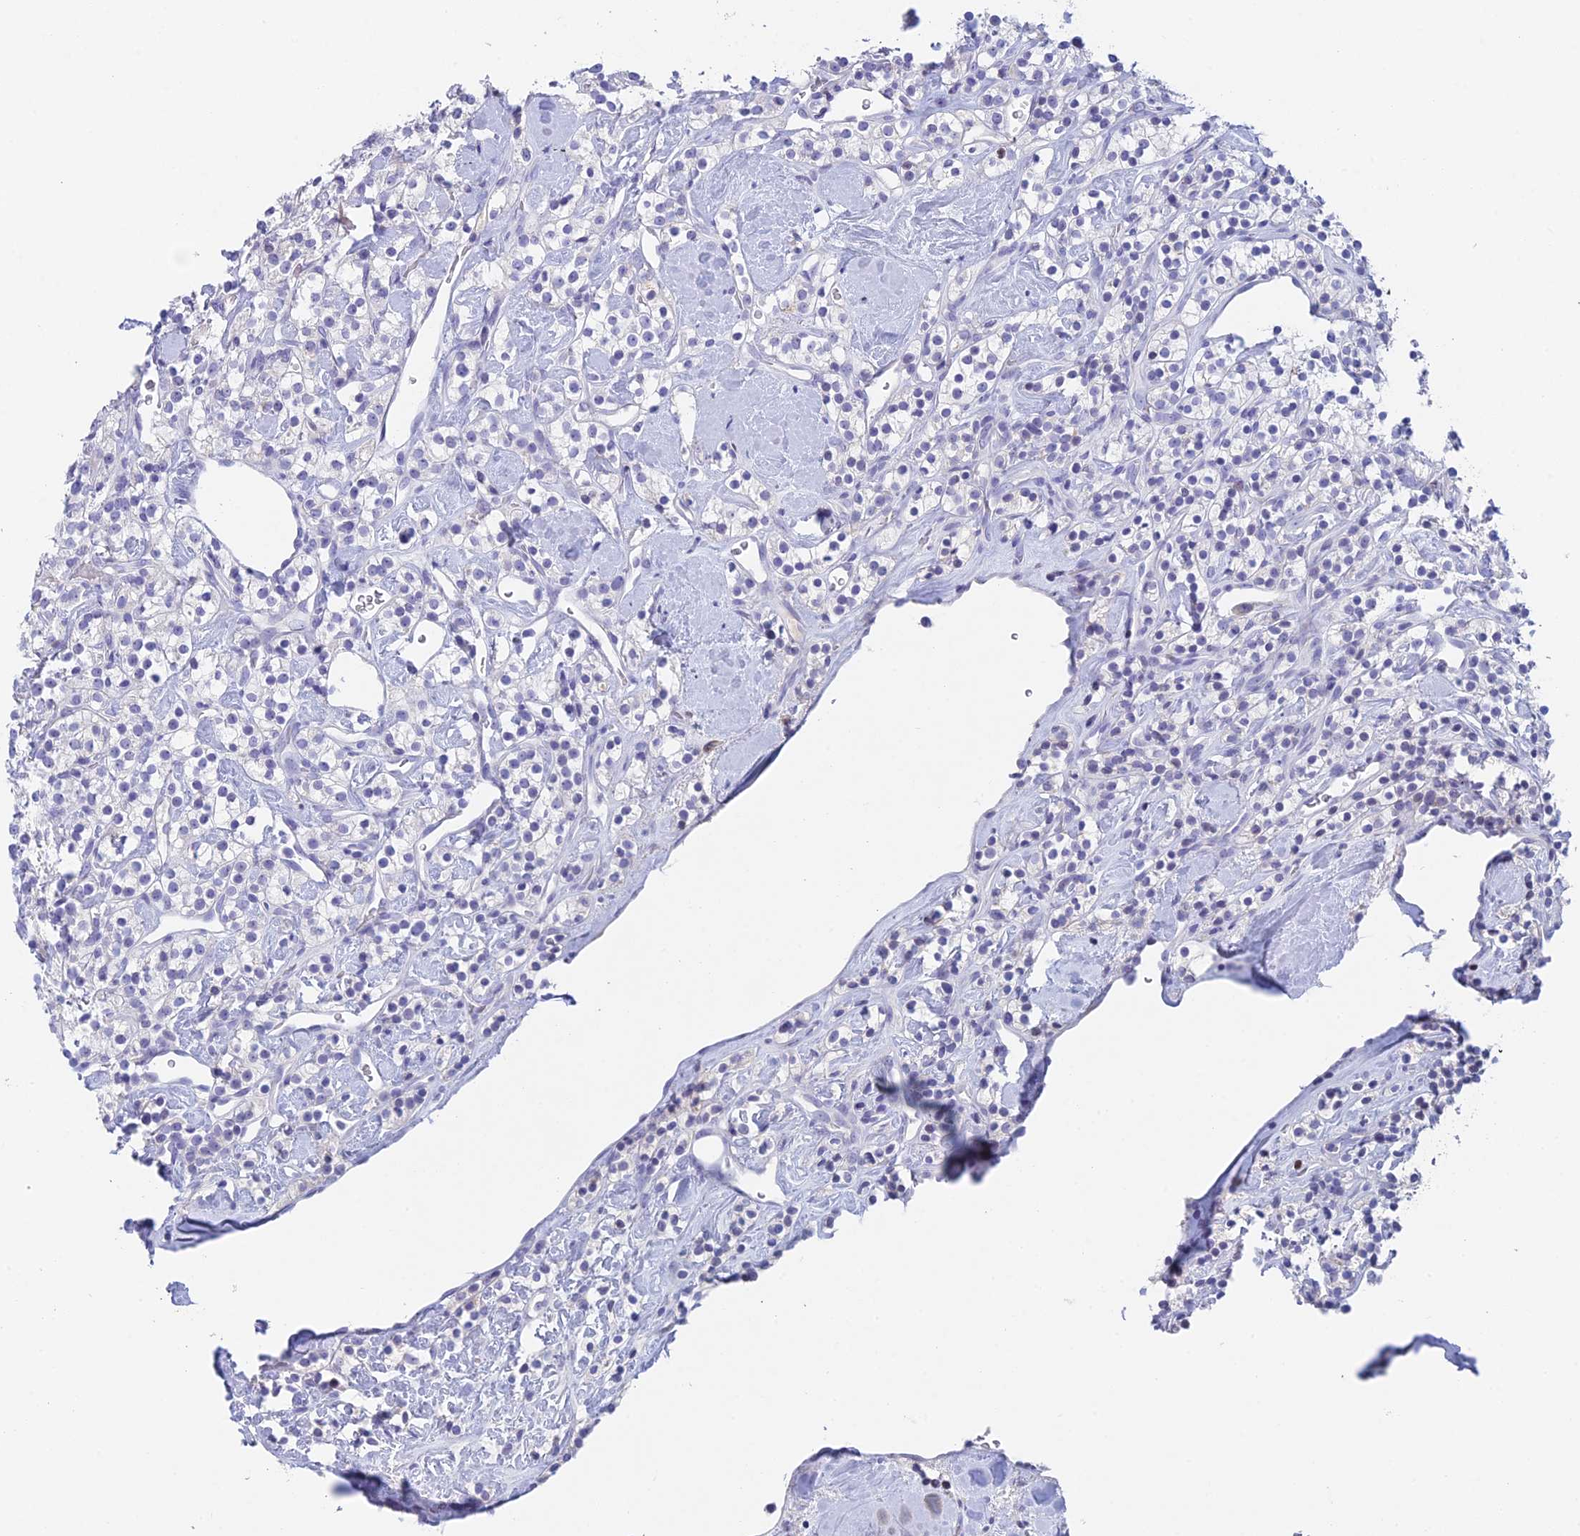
{"staining": {"intensity": "negative", "quantity": "none", "location": "none"}, "tissue": "renal cancer", "cell_type": "Tumor cells", "image_type": "cancer", "snomed": [{"axis": "morphology", "description": "Adenocarcinoma, NOS"}, {"axis": "topography", "description": "Kidney"}], "caption": "A micrograph of renal adenocarcinoma stained for a protein exhibits no brown staining in tumor cells. (DAB immunohistochemistry (IHC) with hematoxylin counter stain).", "gene": "REXO5", "patient": {"sex": "male", "age": 77}}